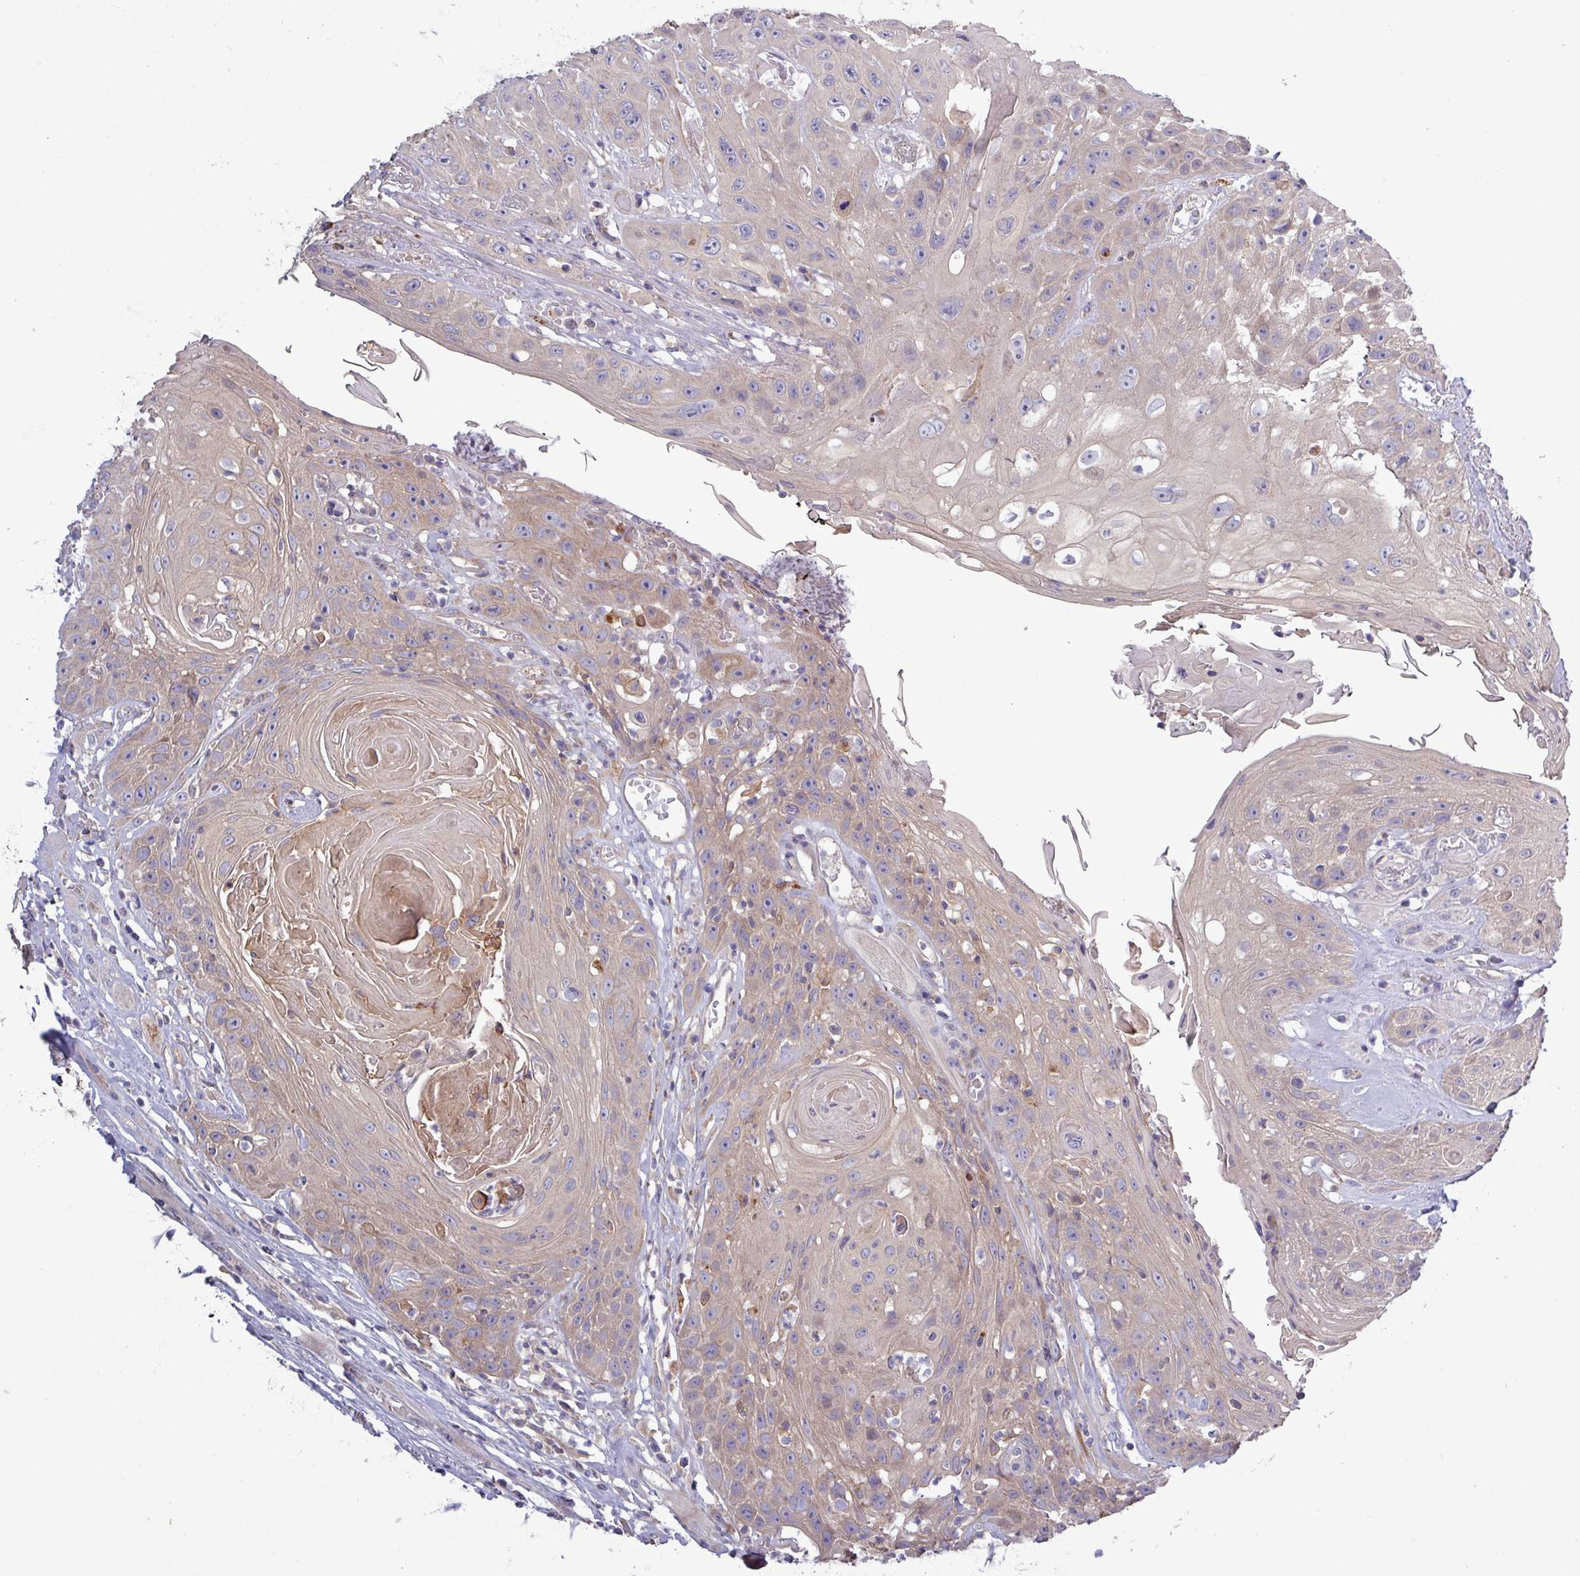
{"staining": {"intensity": "weak", "quantity": "<25%", "location": "cytoplasmic/membranous"}, "tissue": "head and neck cancer", "cell_type": "Tumor cells", "image_type": "cancer", "snomed": [{"axis": "morphology", "description": "Squamous cell carcinoma, NOS"}, {"axis": "topography", "description": "Head-Neck"}], "caption": "IHC of human head and neck cancer reveals no expression in tumor cells.", "gene": "PLIN2", "patient": {"sex": "female", "age": 59}}